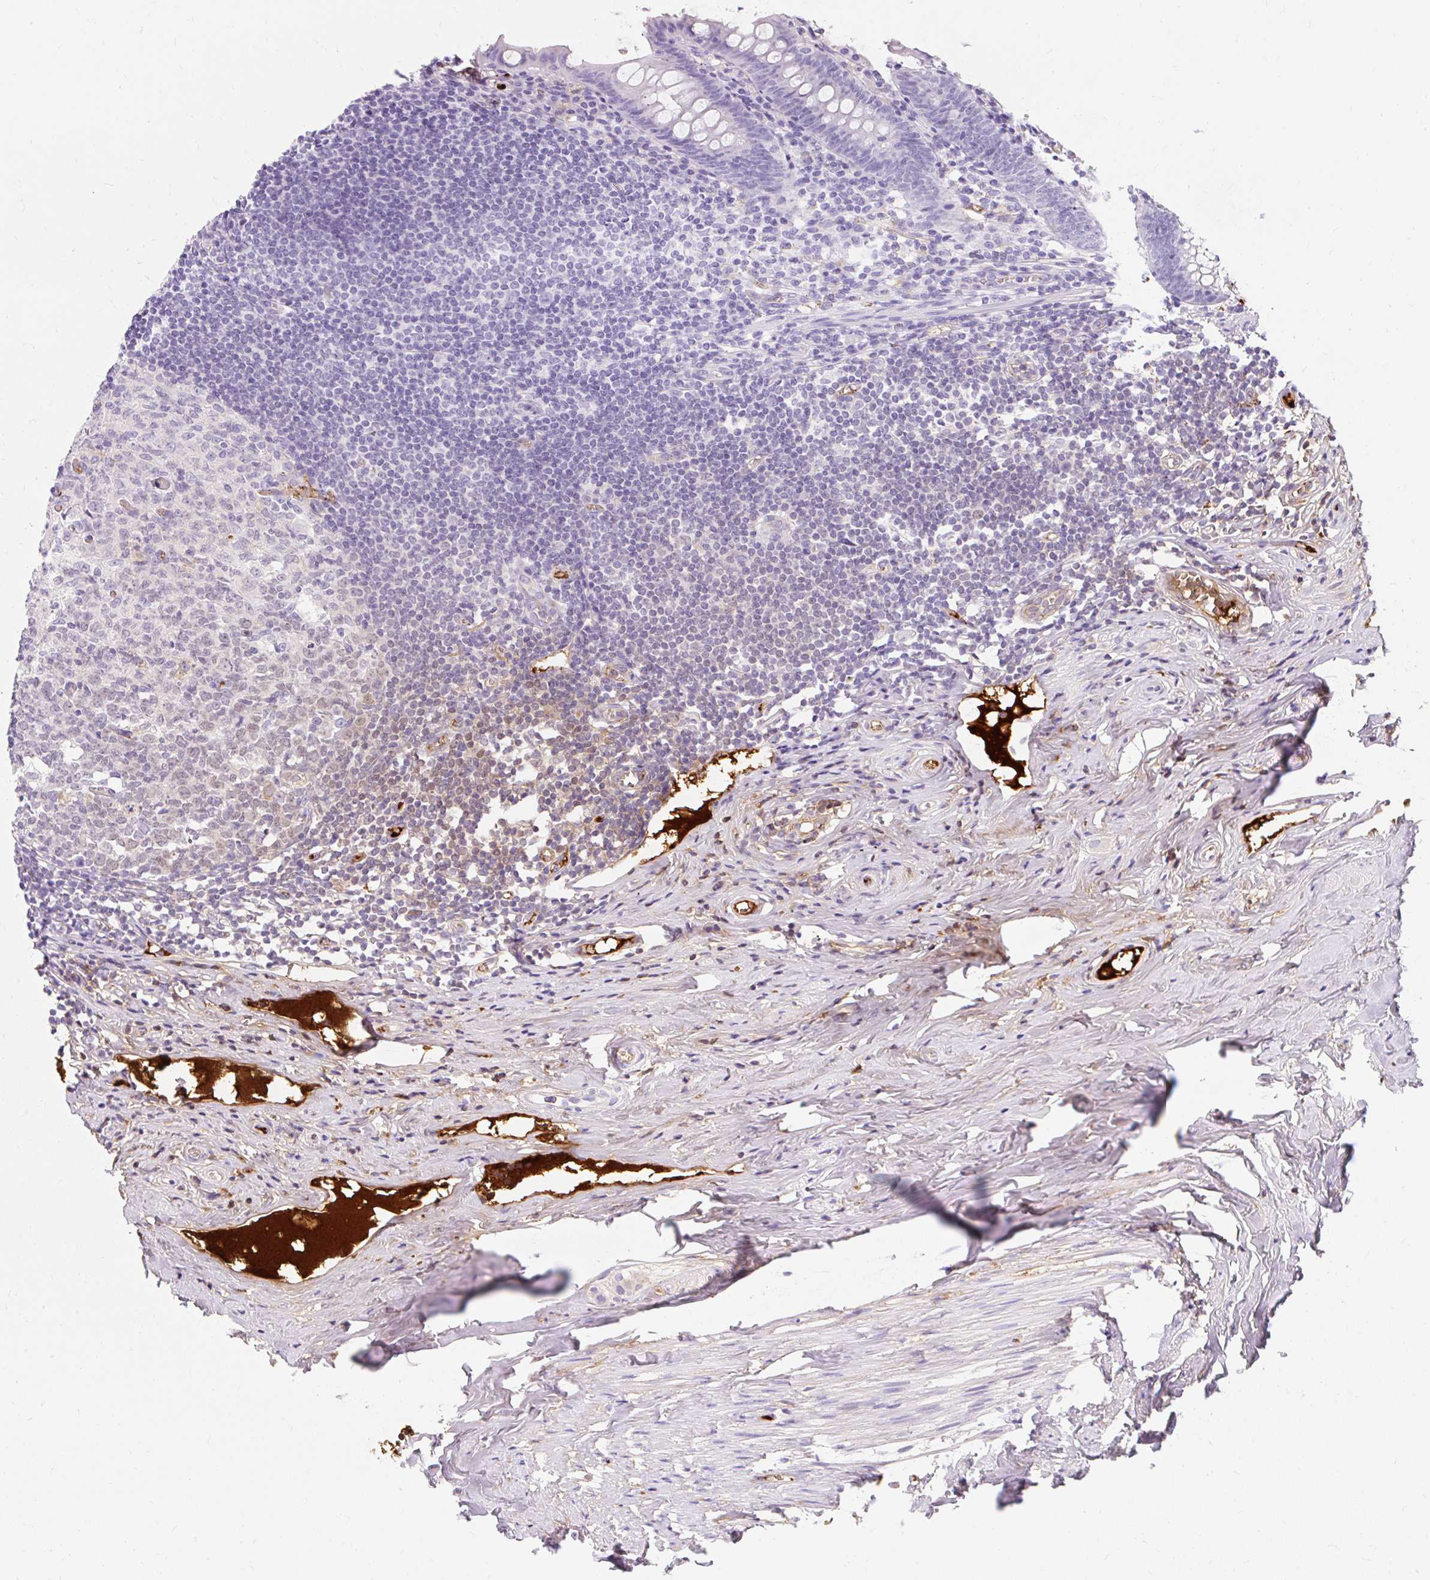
{"staining": {"intensity": "negative", "quantity": "none", "location": "none"}, "tissue": "appendix", "cell_type": "Glandular cells", "image_type": "normal", "snomed": [{"axis": "morphology", "description": "Normal tissue, NOS"}, {"axis": "topography", "description": "Appendix"}], "caption": "Immunohistochemistry (IHC) photomicrograph of unremarkable appendix: human appendix stained with DAB displays no significant protein expression in glandular cells.", "gene": "APOC2", "patient": {"sex": "female", "age": 51}}